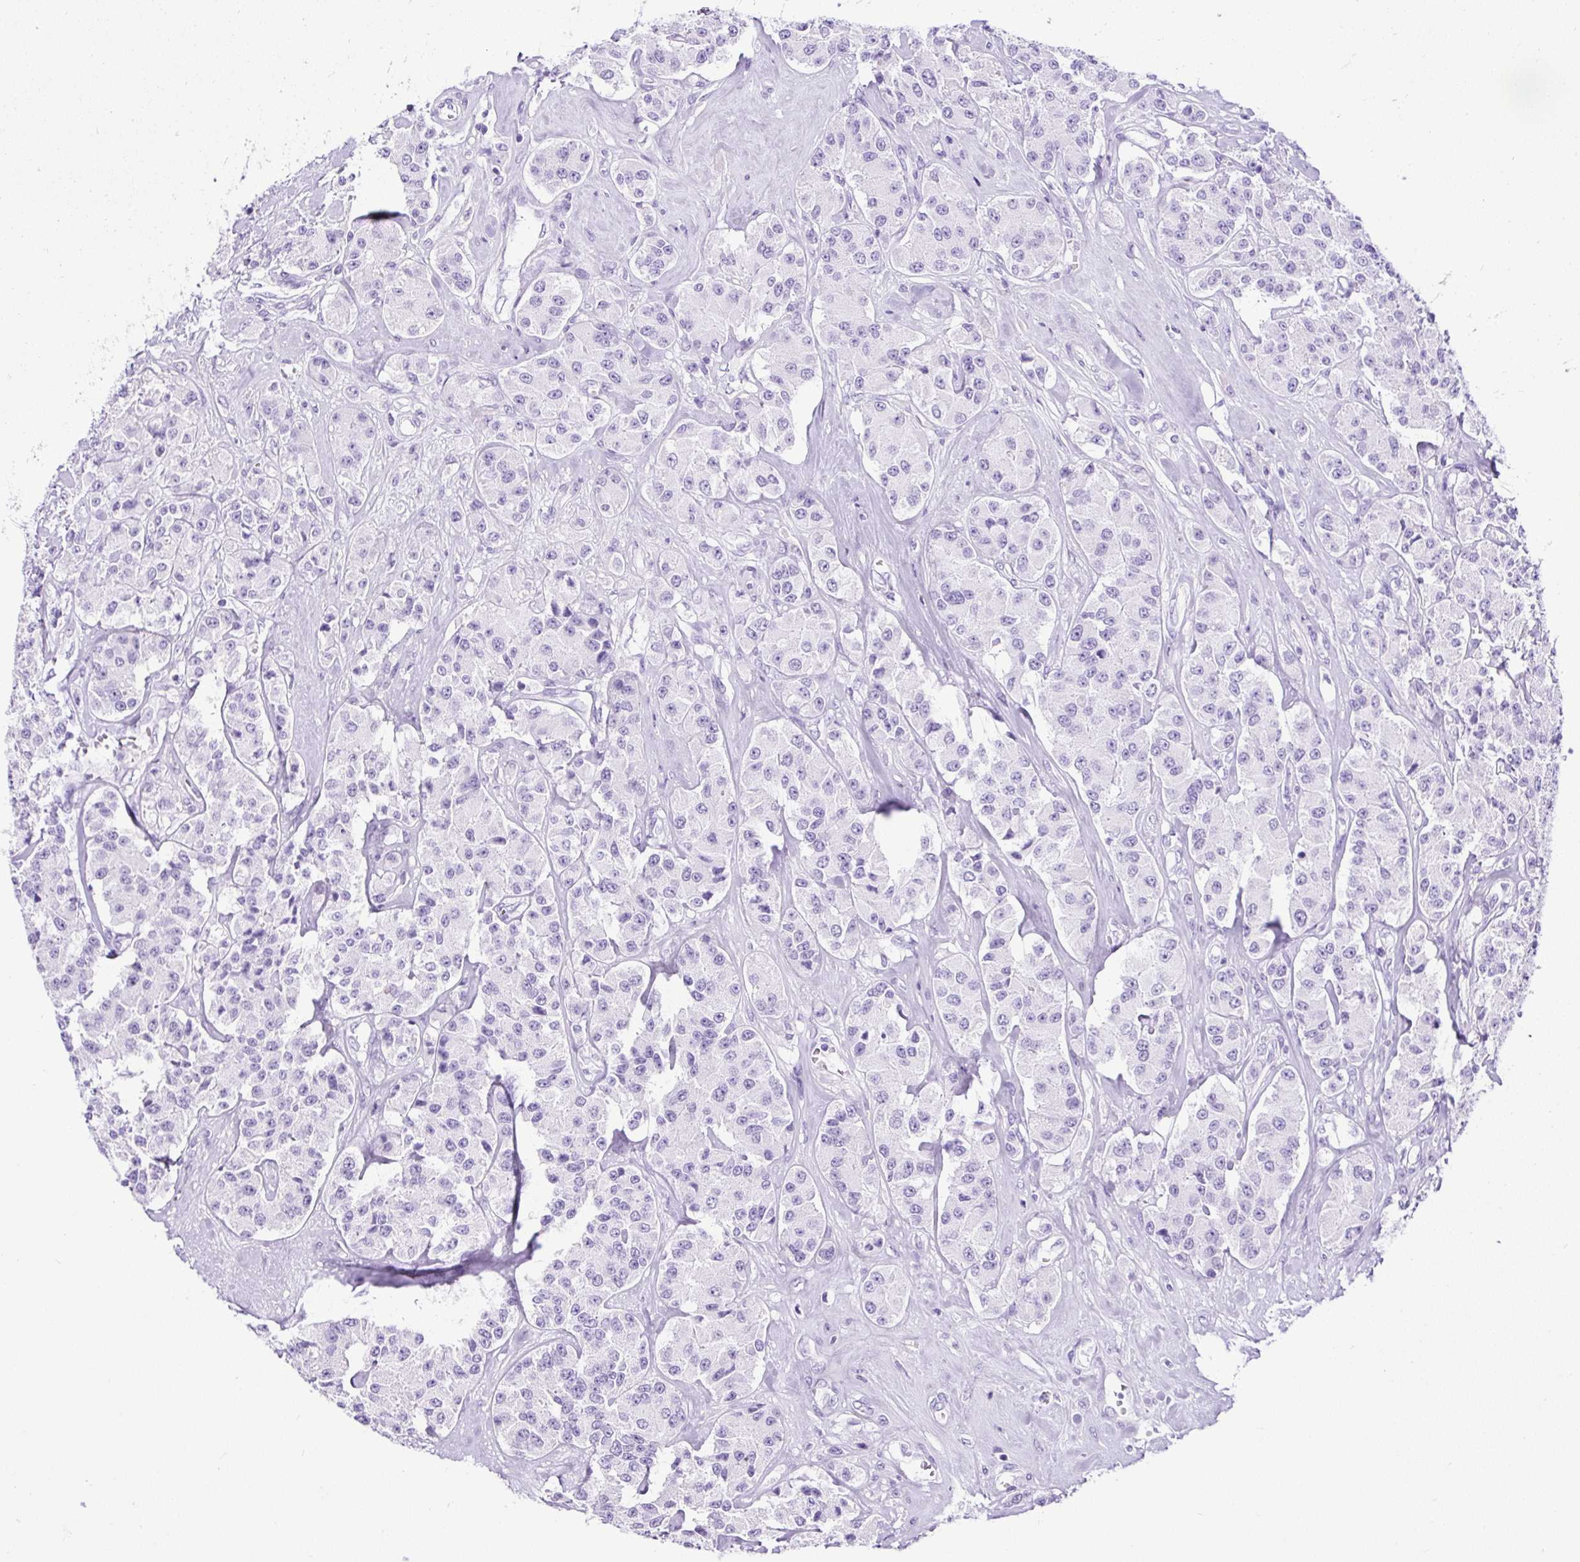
{"staining": {"intensity": "negative", "quantity": "none", "location": "none"}, "tissue": "carcinoid", "cell_type": "Tumor cells", "image_type": "cancer", "snomed": [{"axis": "morphology", "description": "Carcinoid, malignant, NOS"}, {"axis": "topography", "description": "Pancreas"}], "caption": "Histopathology image shows no protein expression in tumor cells of carcinoid tissue.", "gene": "CEL", "patient": {"sex": "male", "age": 41}}